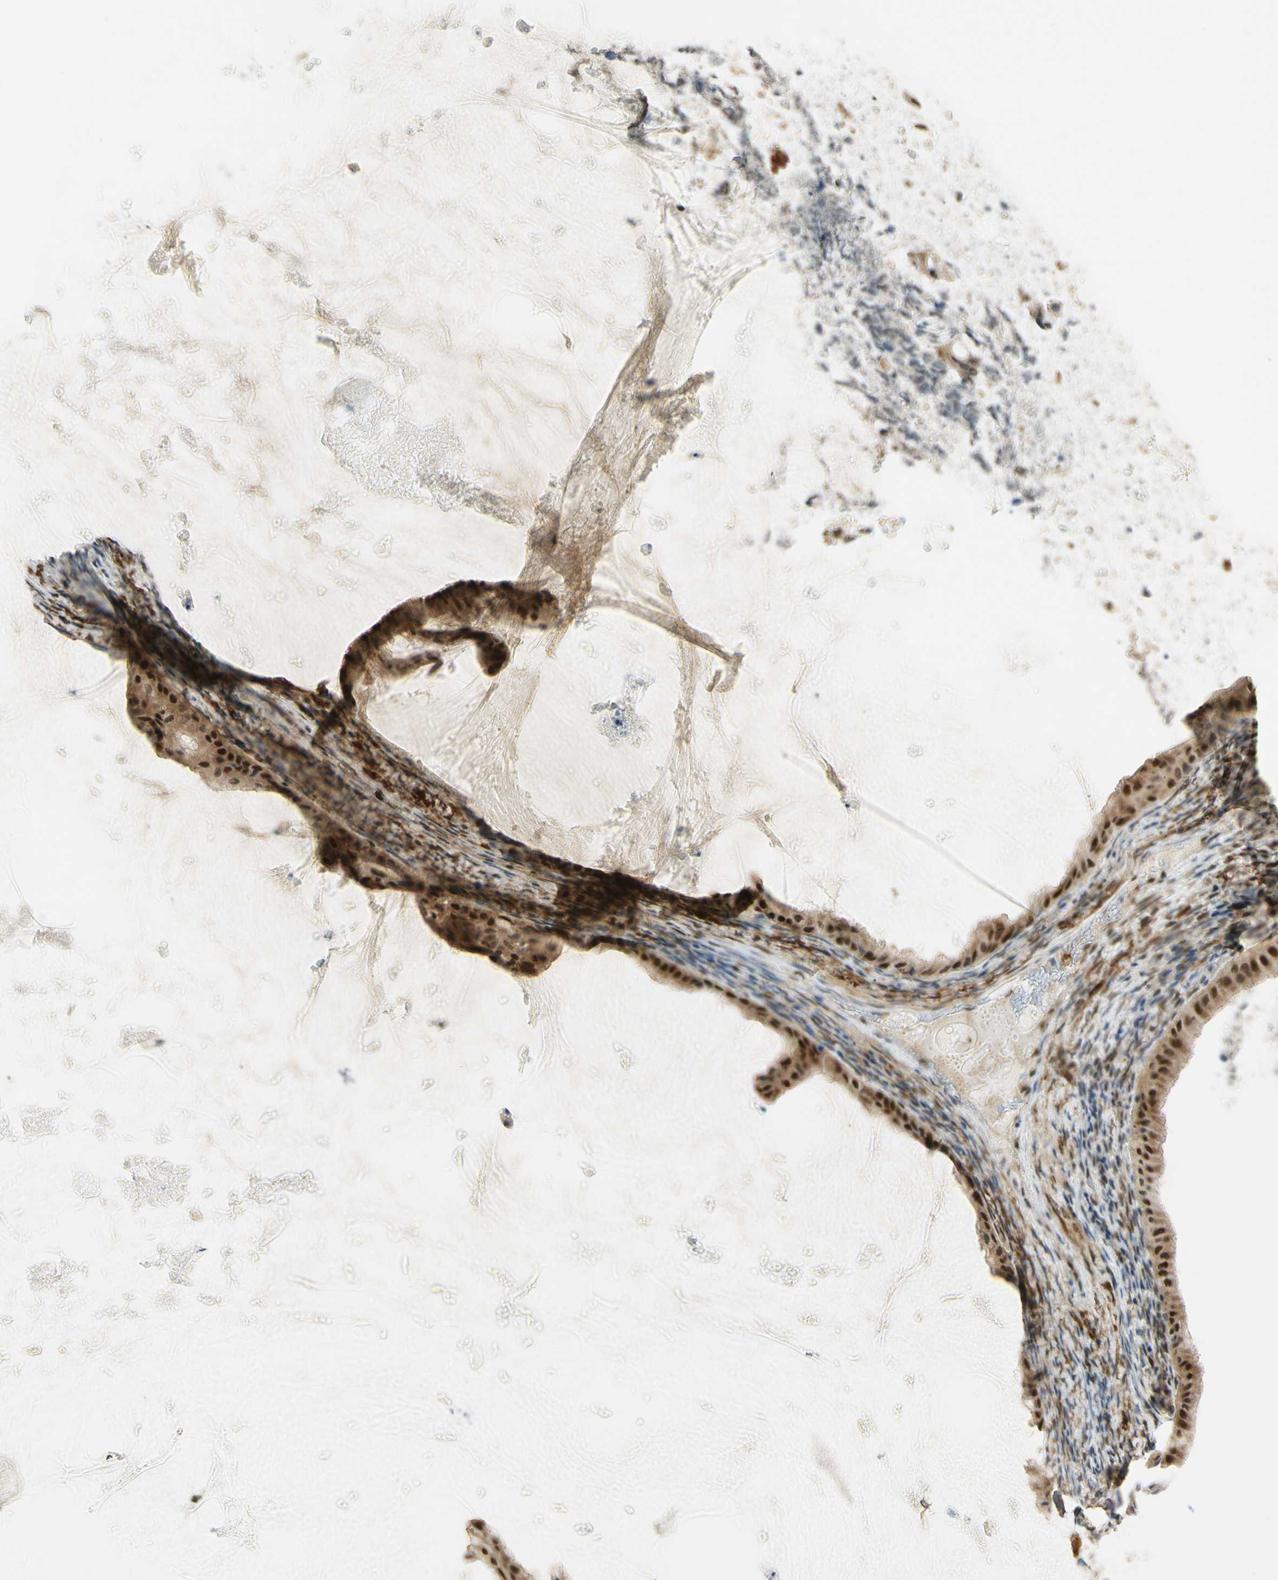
{"staining": {"intensity": "strong", "quantity": ">75%", "location": "cytoplasmic/membranous,nuclear"}, "tissue": "ovarian cancer", "cell_type": "Tumor cells", "image_type": "cancer", "snomed": [{"axis": "morphology", "description": "Cystadenocarcinoma, mucinous, NOS"}, {"axis": "topography", "description": "Ovary"}], "caption": "The immunohistochemical stain labels strong cytoplasmic/membranous and nuclear staining in tumor cells of ovarian mucinous cystadenocarcinoma tissue.", "gene": "DDX1", "patient": {"sex": "female", "age": 61}}